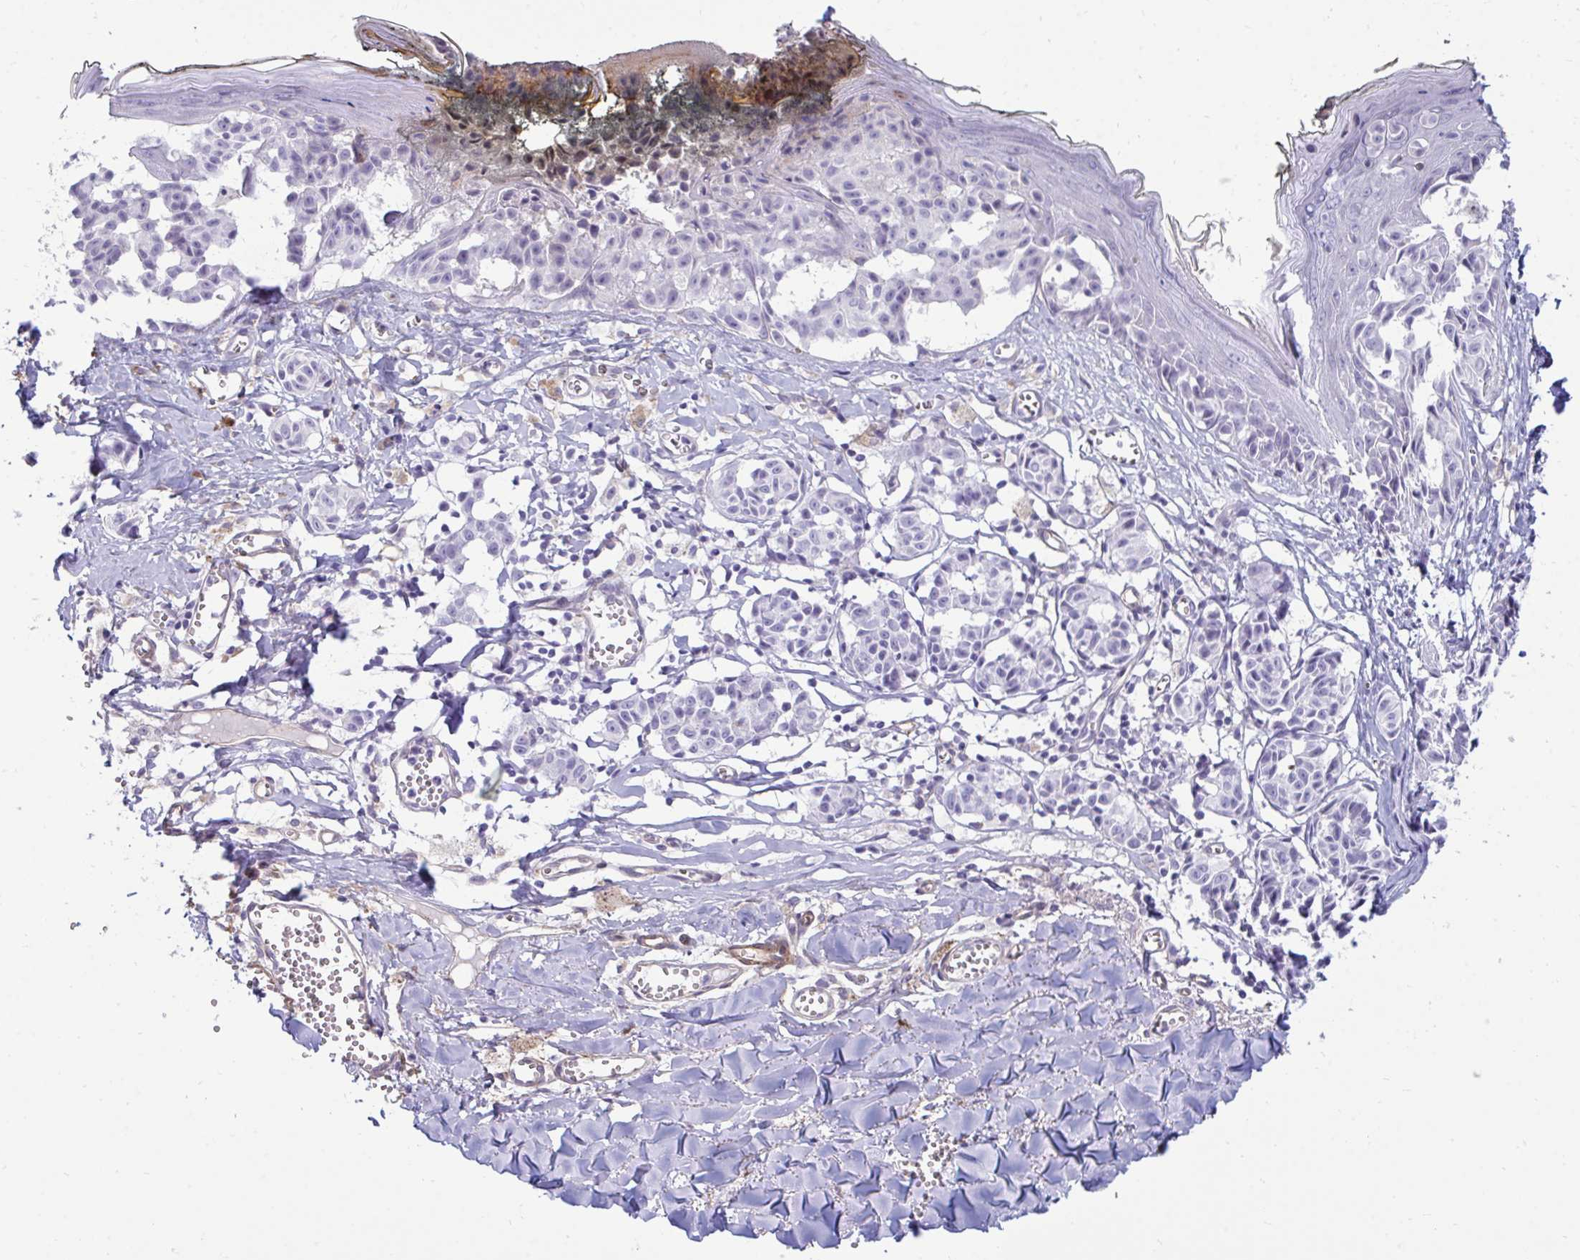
{"staining": {"intensity": "negative", "quantity": "none", "location": "none"}, "tissue": "melanoma", "cell_type": "Tumor cells", "image_type": "cancer", "snomed": [{"axis": "morphology", "description": "Malignant melanoma, NOS"}, {"axis": "topography", "description": "Skin"}], "caption": "Photomicrograph shows no significant protein positivity in tumor cells of melanoma. Brightfield microscopy of immunohistochemistry (IHC) stained with DAB (brown) and hematoxylin (blue), captured at high magnification.", "gene": "UBL3", "patient": {"sex": "female", "age": 43}}